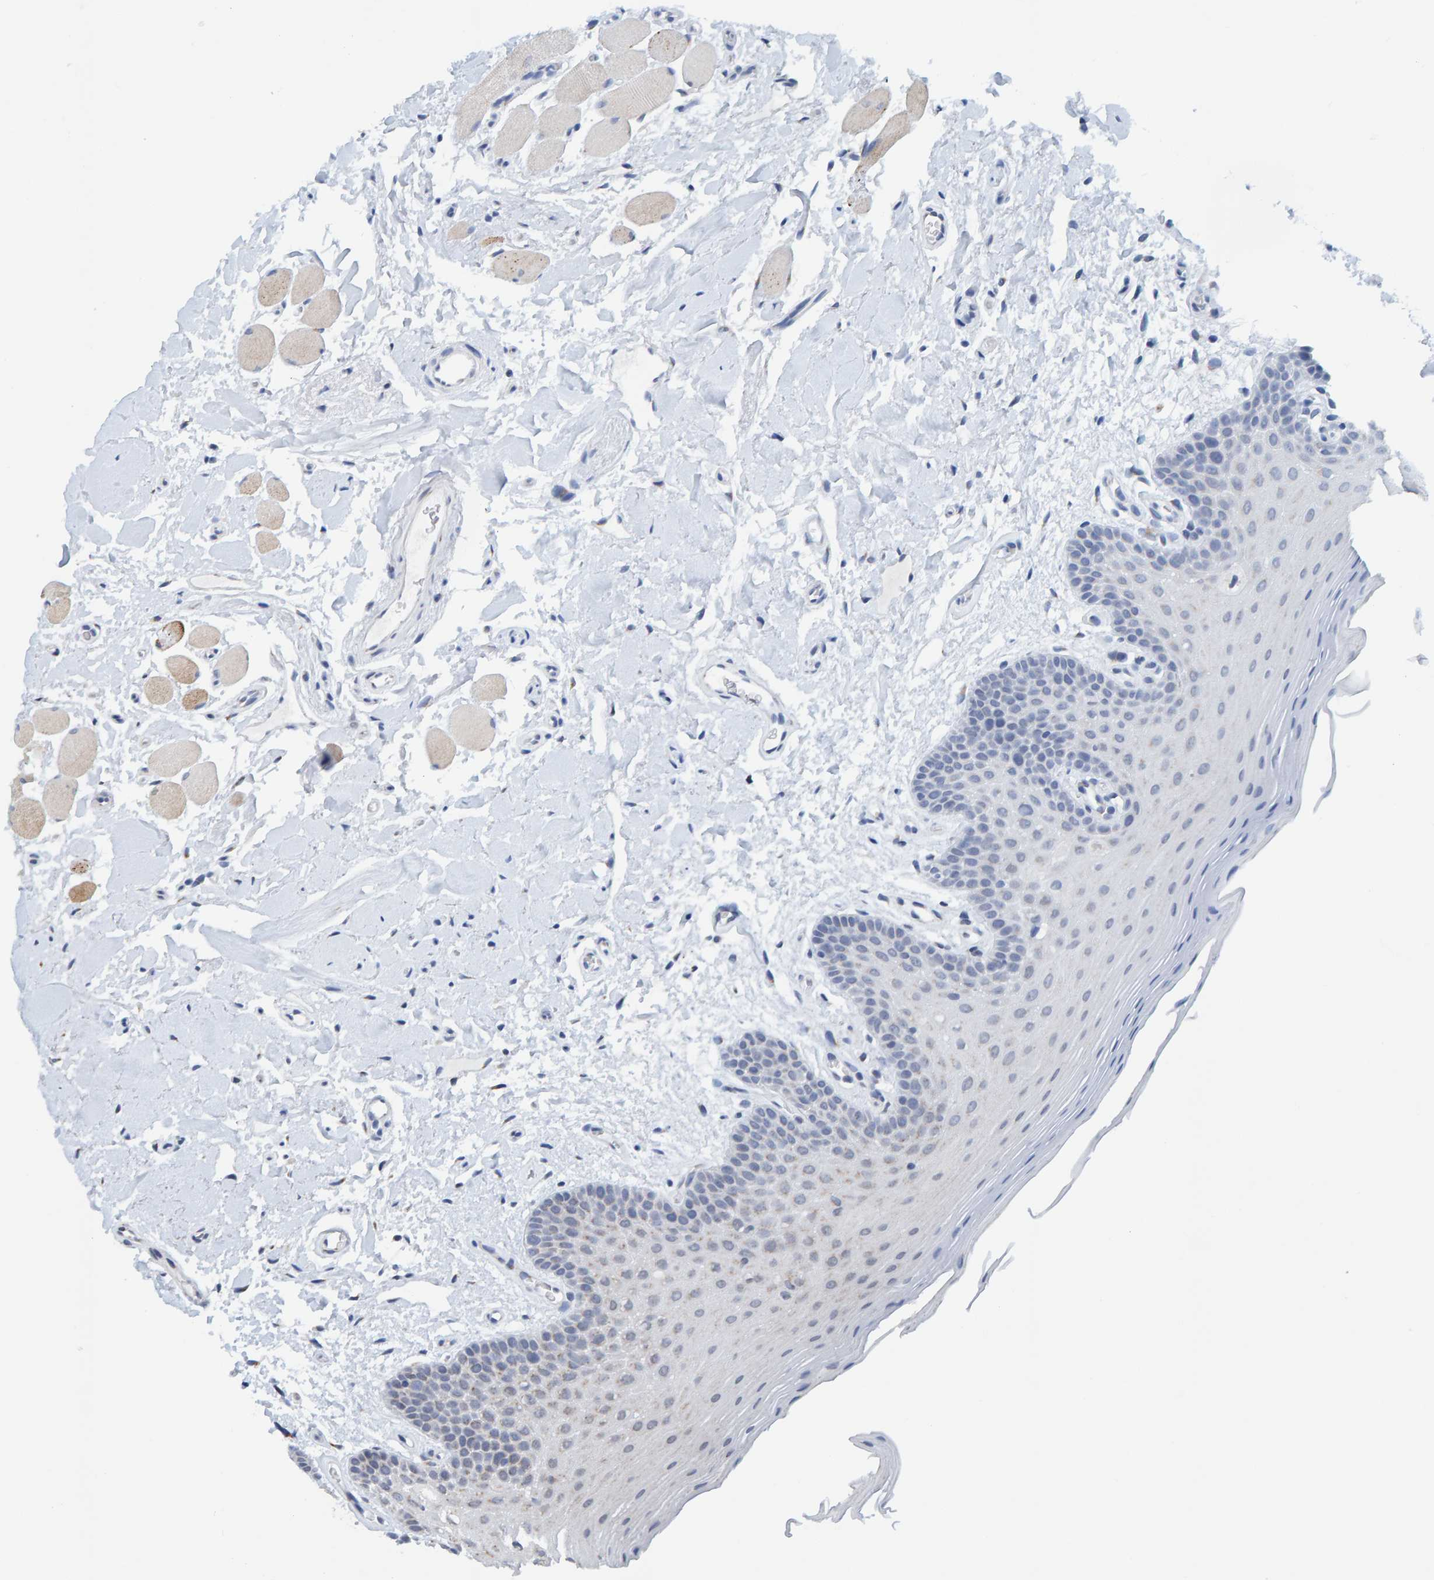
{"staining": {"intensity": "weak", "quantity": "<25%", "location": "cytoplasmic/membranous"}, "tissue": "oral mucosa", "cell_type": "Squamous epithelial cells", "image_type": "normal", "snomed": [{"axis": "morphology", "description": "Normal tissue, NOS"}, {"axis": "topography", "description": "Oral tissue"}], "caption": "A photomicrograph of oral mucosa stained for a protein shows no brown staining in squamous epithelial cells.", "gene": "CCDC25", "patient": {"sex": "male", "age": 62}}